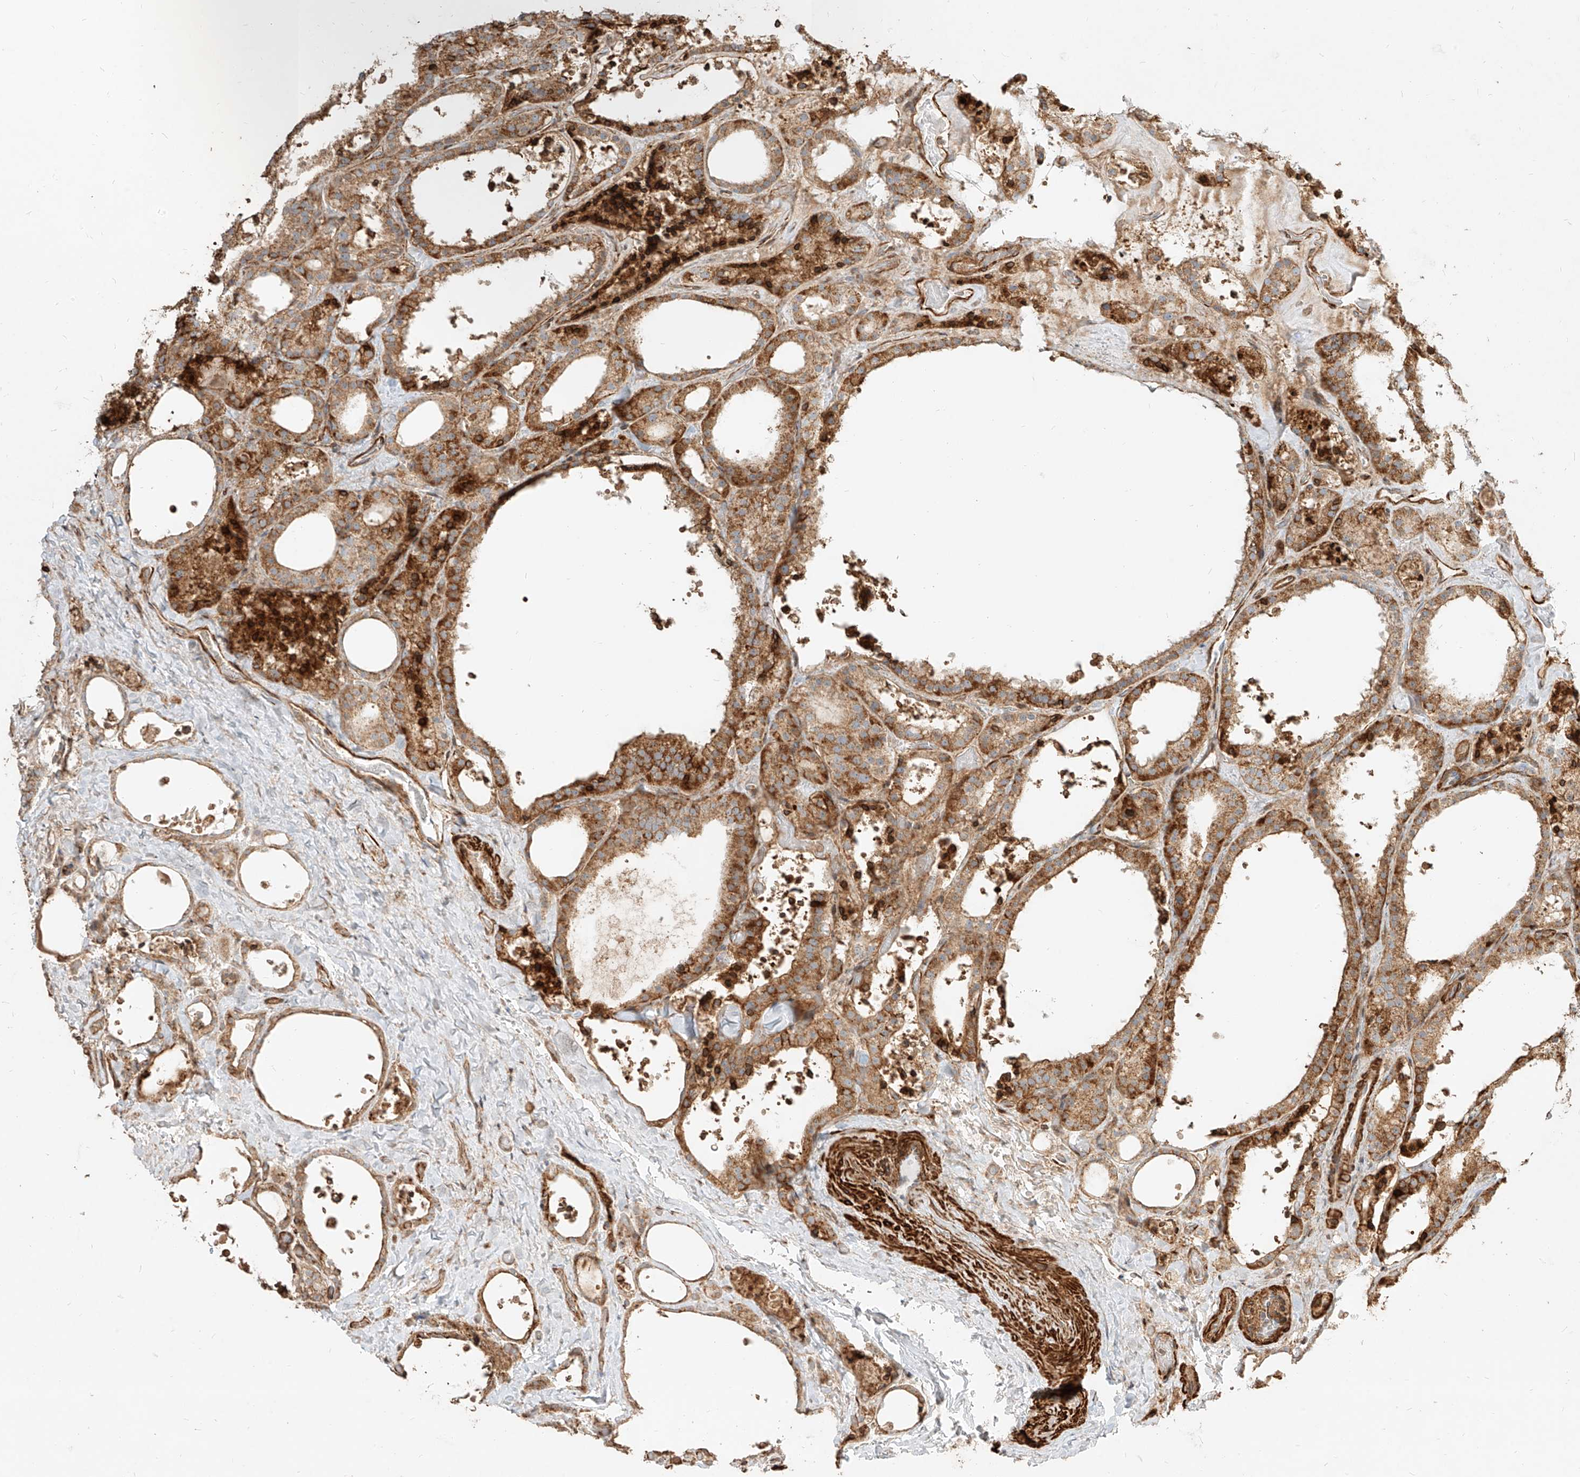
{"staining": {"intensity": "moderate", "quantity": ">75%", "location": "cytoplasmic/membranous"}, "tissue": "thyroid cancer", "cell_type": "Tumor cells", "image_type": "cancer", "snomed": [{"axis": "morphology", "description": "Papillary adenocarcinoma, NOS"}, {"axis": "topography", "description": "Thyroid gland"}], "caption": "Brown immunohistochemical staining in human papillary adenocarcinoma (thyroid) shows moderate cytoplasmic/membranous positivity in approximately >75% of tumor cells.", "gene": "MTX2", "patient": {"sex": "male", "age": 77}}